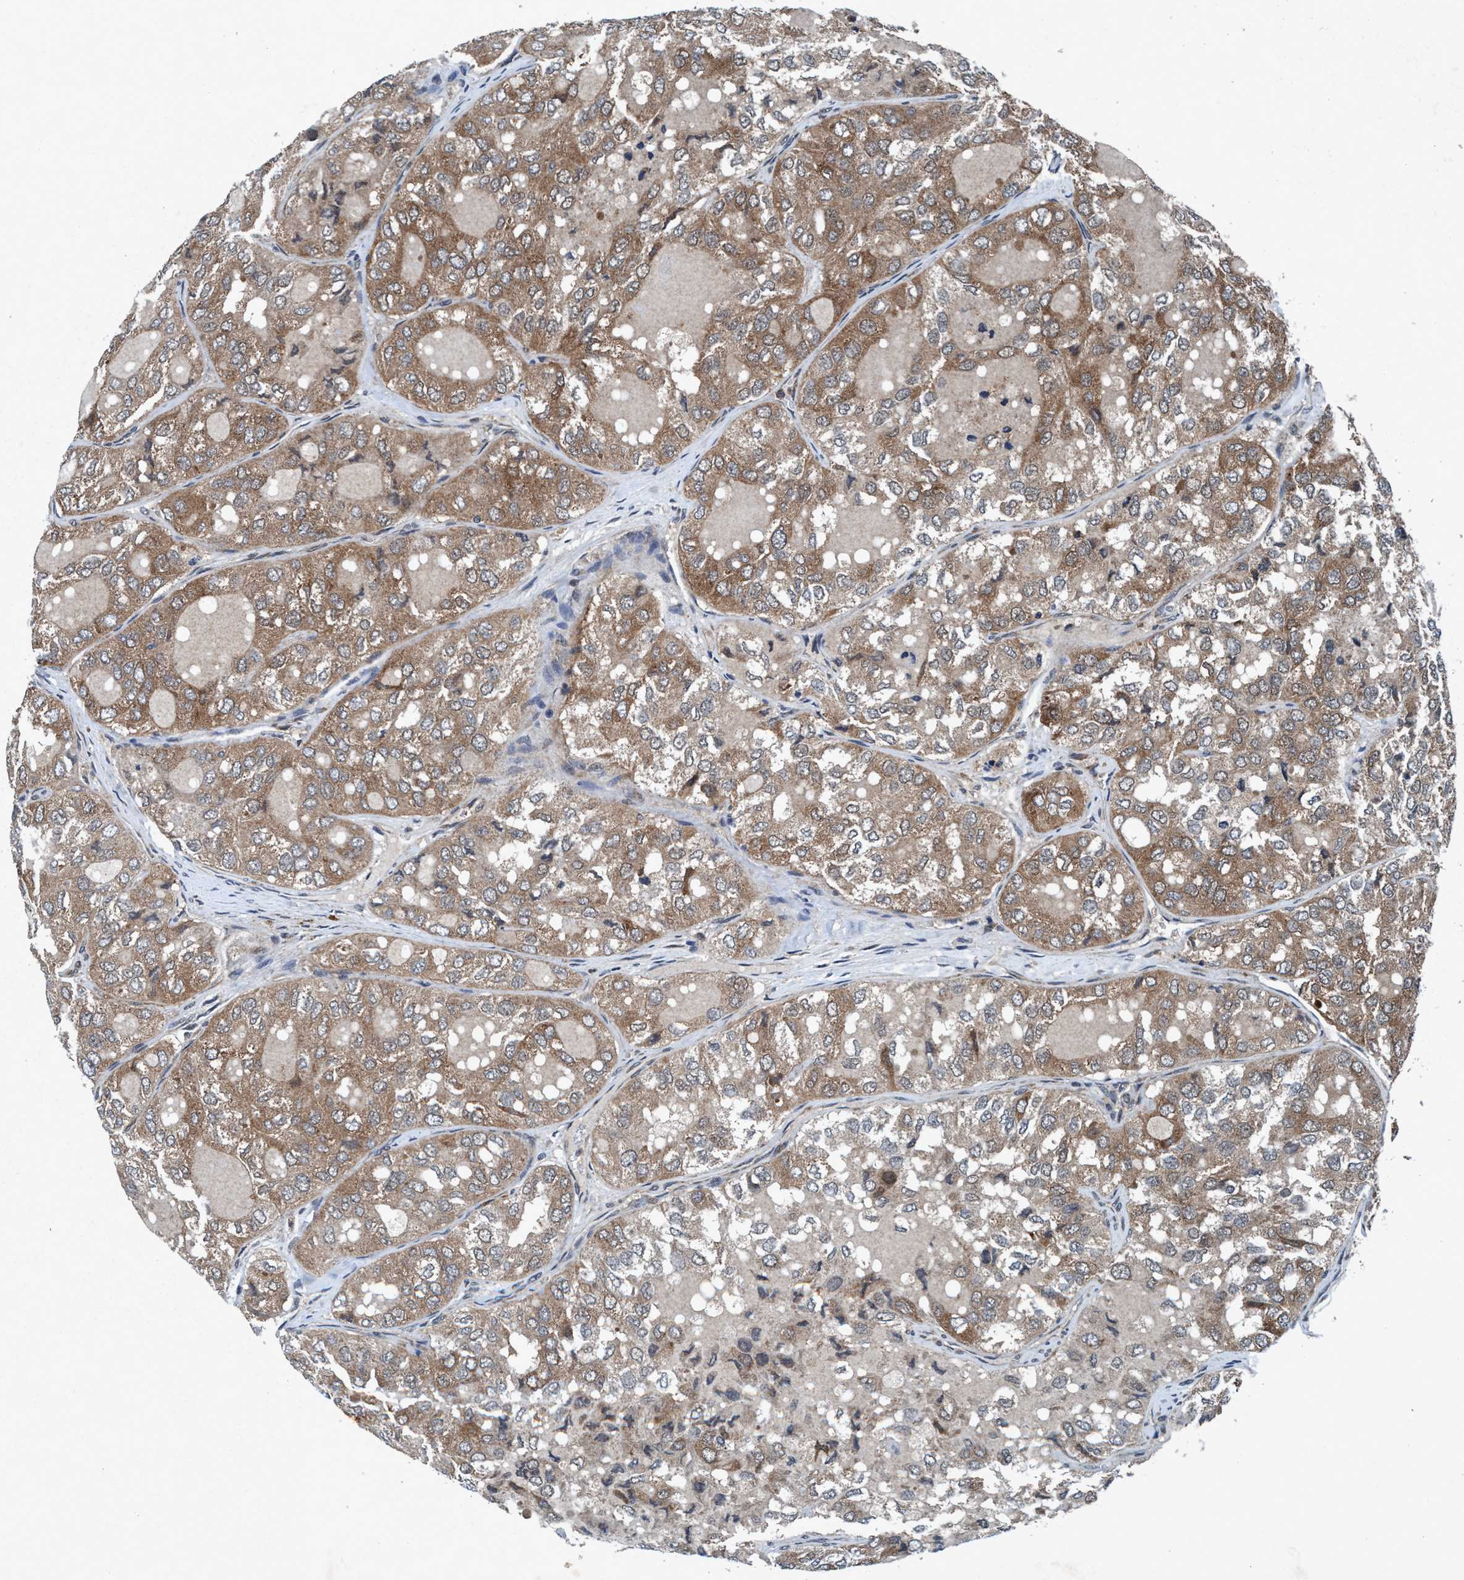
{"staining": {"intensity": "moderate", "quantity": ">75%", "location": "cytoplasmic/membranous"}, "tissue": "thyroid cancer", "cell_type": "Tumor cells", "image_type": "cancer", "snomed": [{"axis": "morphology", "description": "Follicular adenoma carcinoma, NOS"}, {"axis": "topography", "description": "Thyroid gland"}], "caption": "Thyroid cancer stained with a brown dye exhibits moderate cytoplasmic/membranous positive expression in about >75% of tumor cells.", "gene": "AKT1S1", "patient": {"sex": "male", "age": 75}}